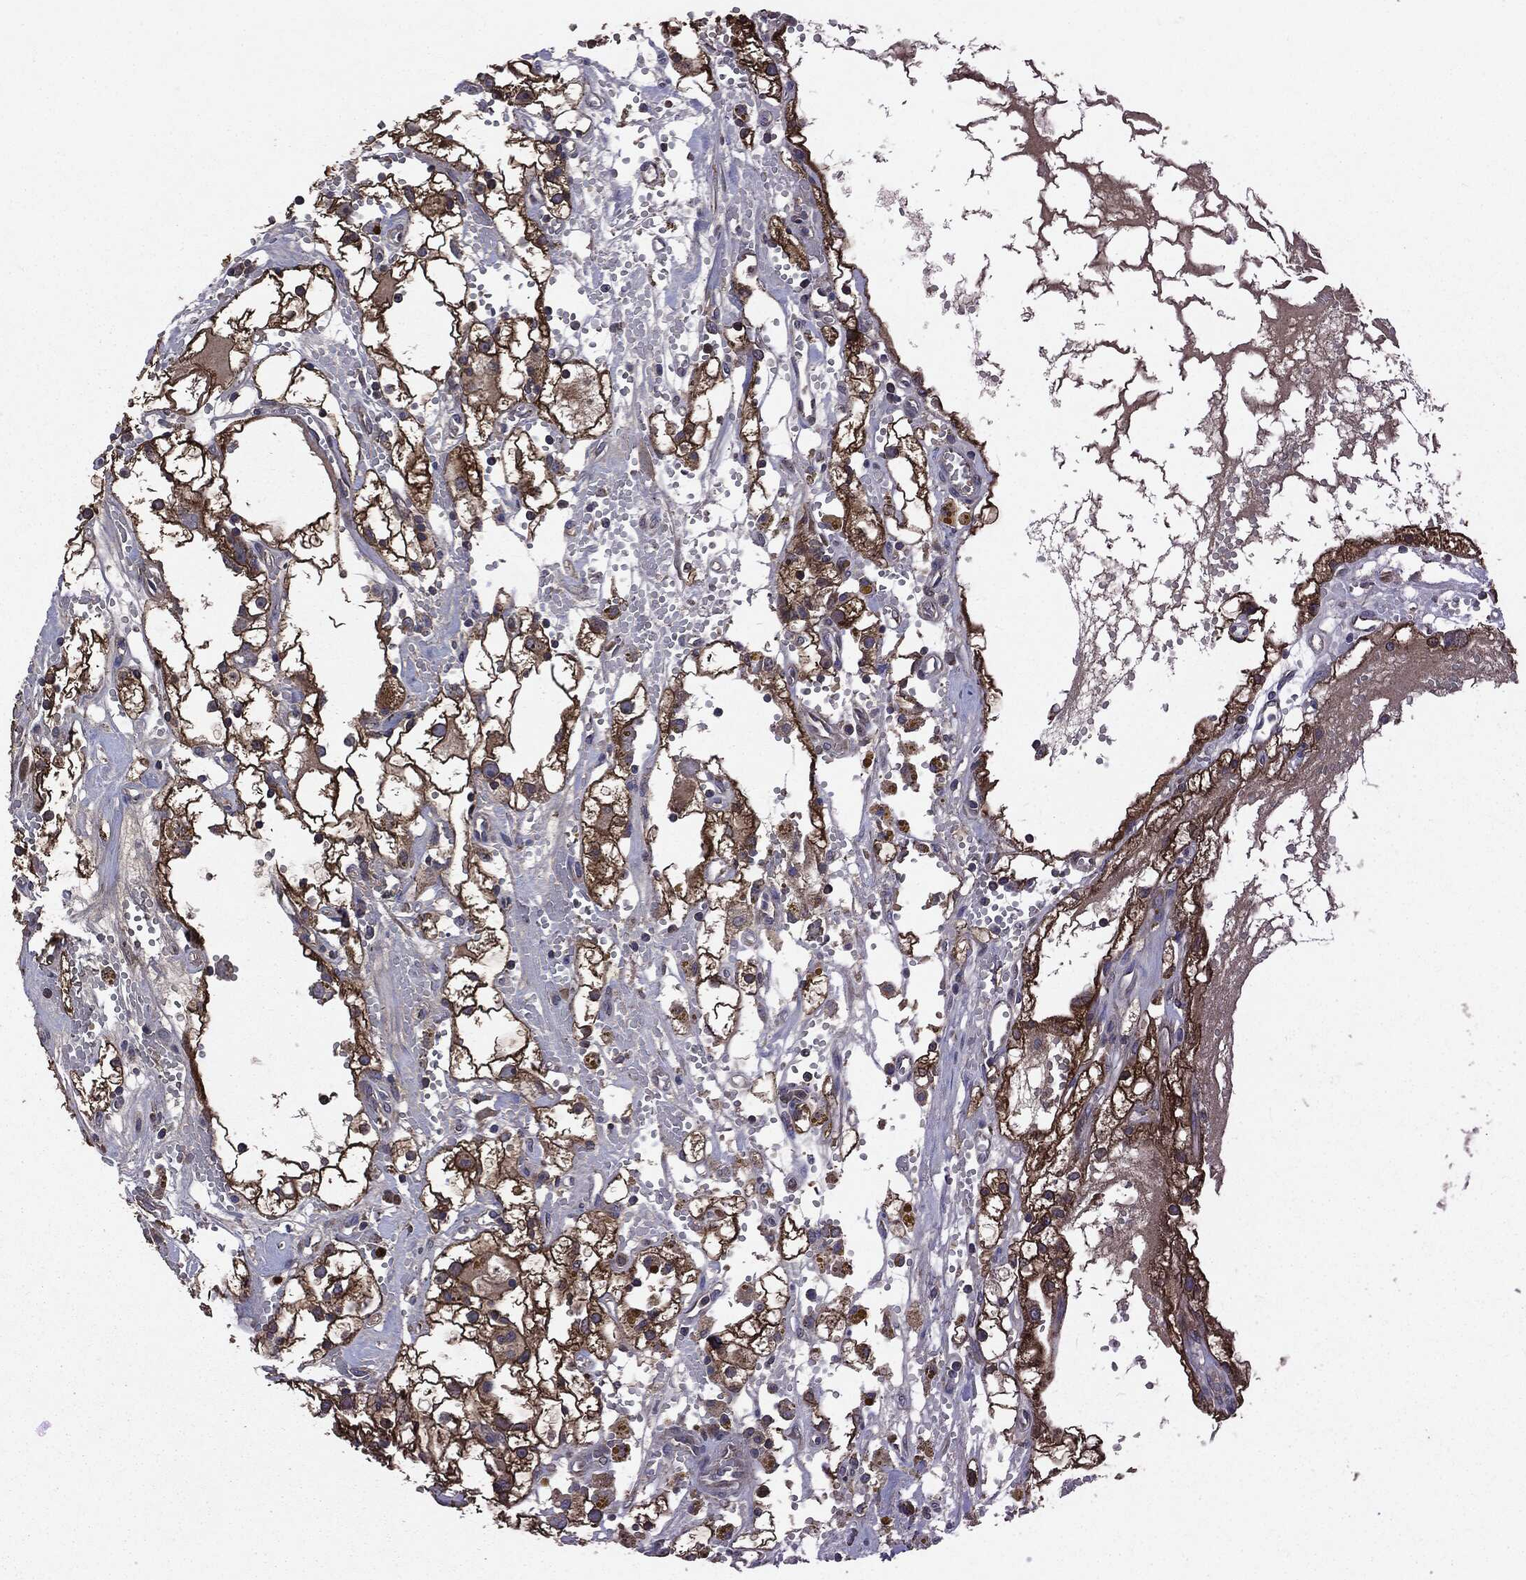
{"staining": {"intensity": "strong", "quantity": ">75%", "location": "cytoplasmic/membranous"}, "tissue": "renal cancer", "cell_type": "Tumor cells", "image_type": "cancer", "snomed": [{"axis": "morphology", "description": "Adenocarcinoma, NOS"}, {"axis": "topography", "description": "Kidney"}], "caption": "Immunohistochemical staining of renal cancer exhibits high levels of strong cytoplasmic/membranous protein positivity in approximately >75% of tumor cells.", "gene": "MAPK6", "patient": {"sex": "male", "age": 56}}